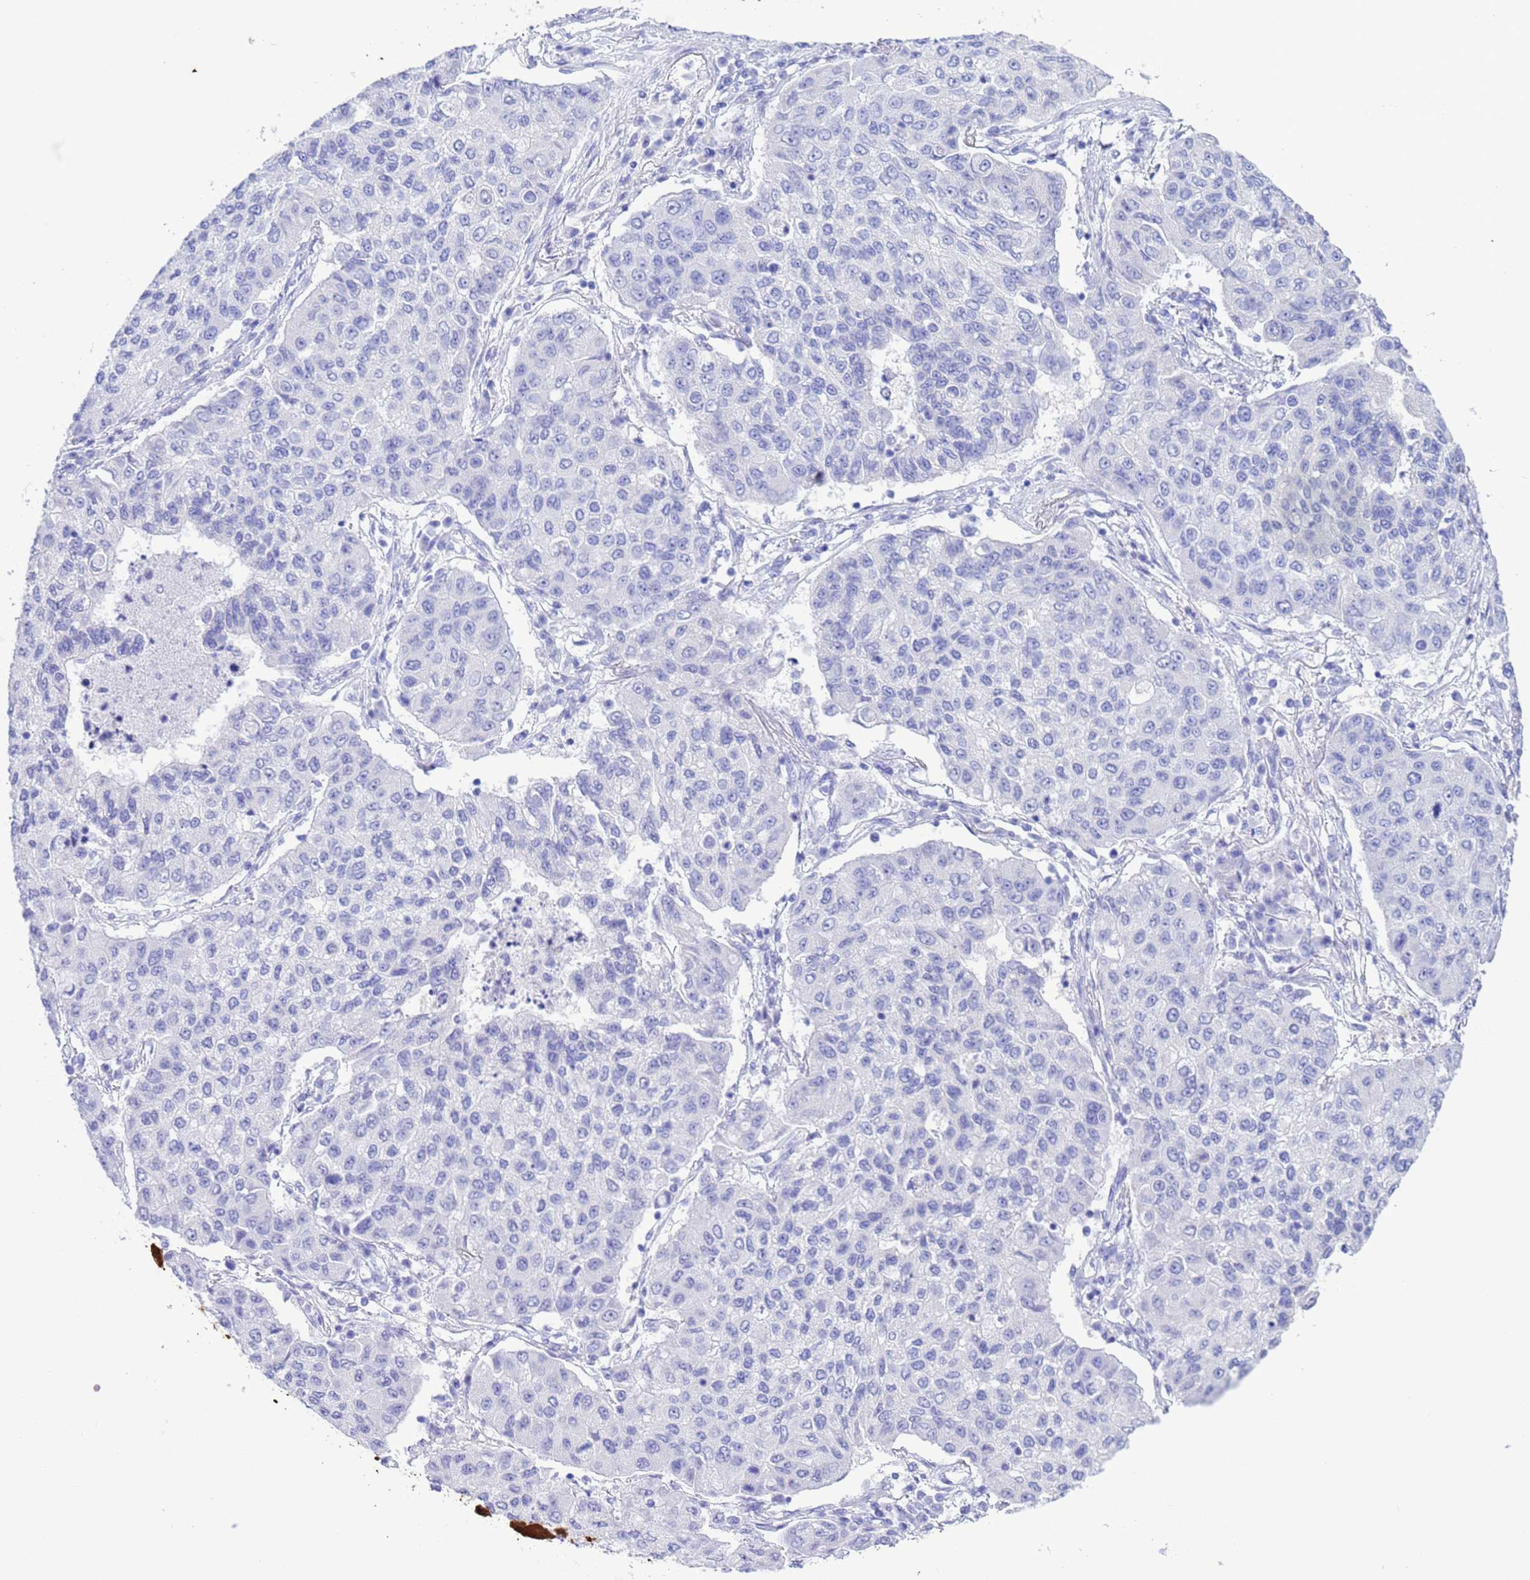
{"staining": {"intensity": "negative", "quantity": "none", "location": "none"}, "tissue": "lung cancer", "cell_type": "Tumor cells", "image_type": "cancer", "snomed": [{"axis": "morphology", "description": "Squamous cell carcinoma, NOS"}, {"axis": "topography", "description": "Lung"}], "caption": "Image shows no significant protein expression in tumor cells of lung cancer (squamous cell carcinoma).", "gene": "GSTM1", "patient": {"sex": "male", "age": 74}}